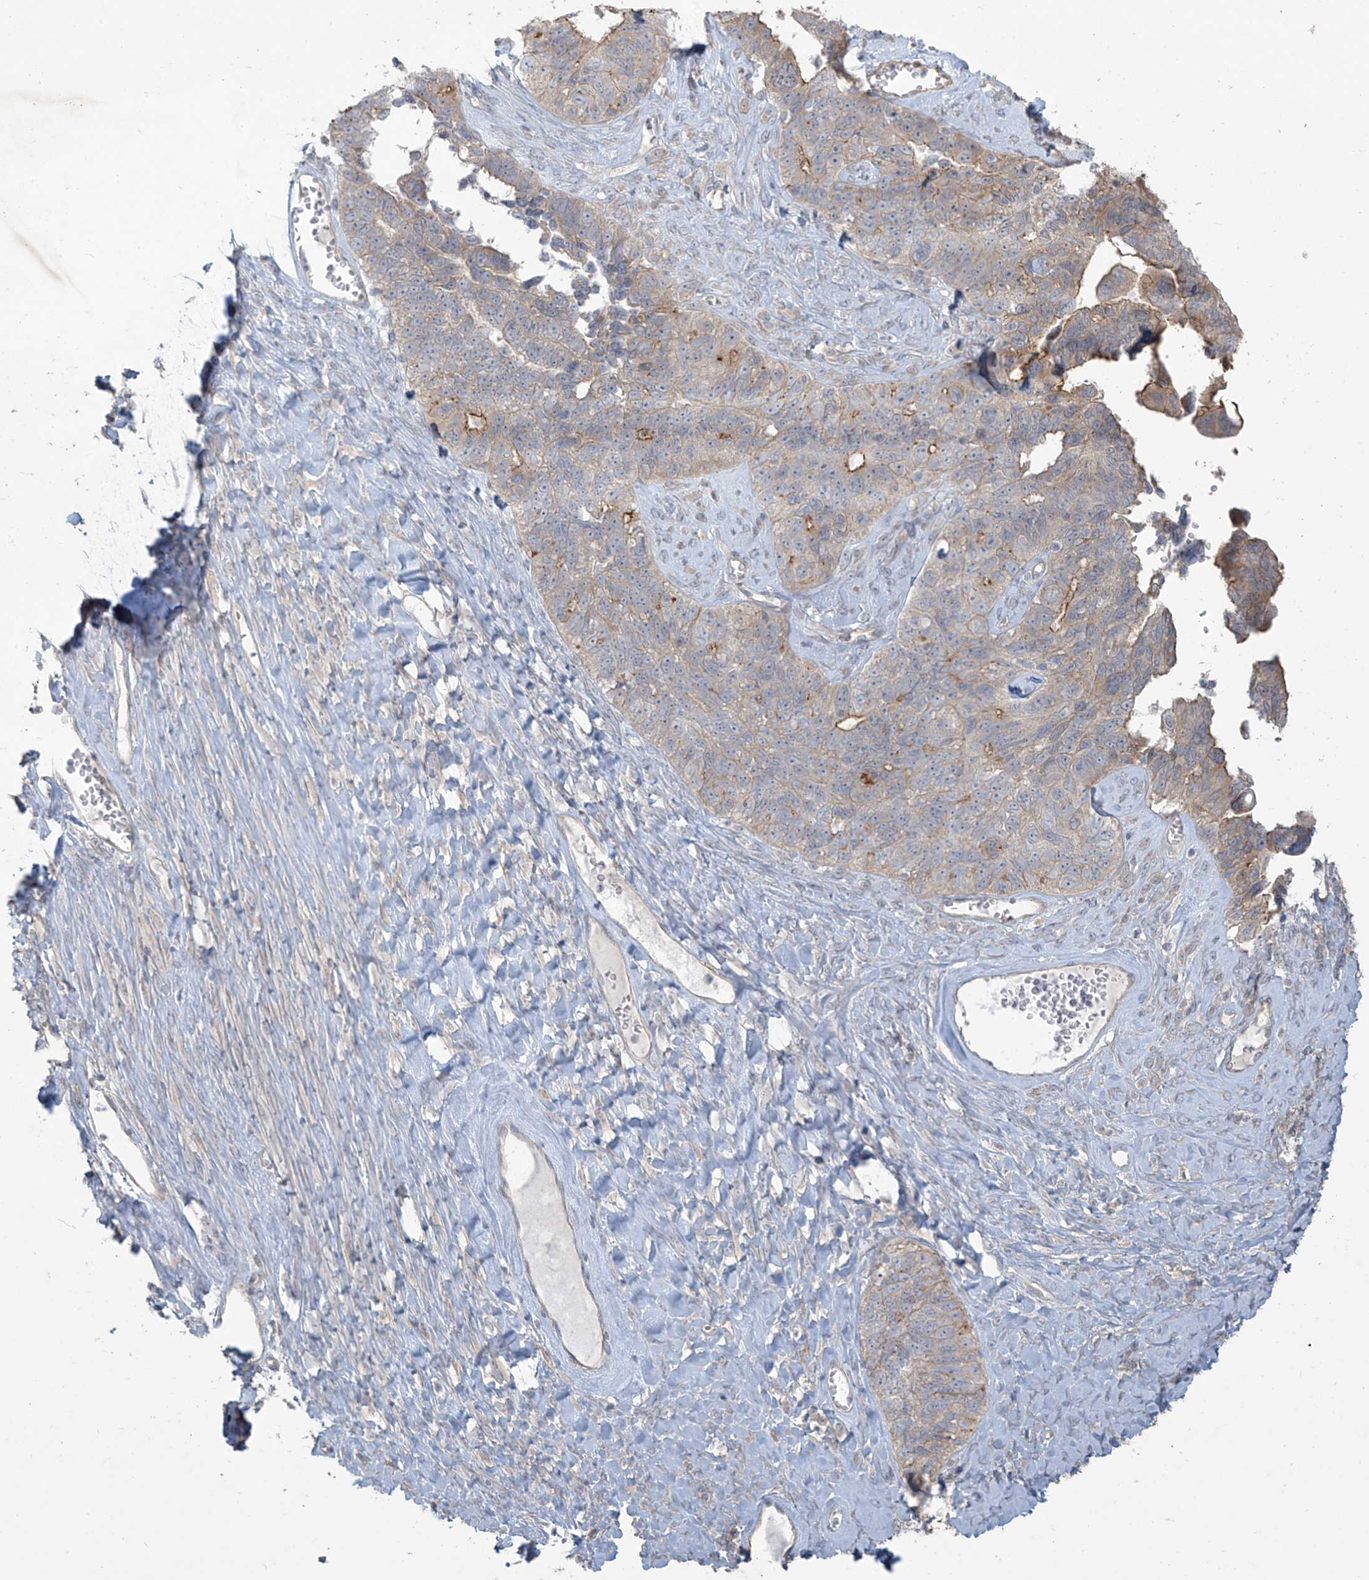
{"staining": {"intensity": "moderate", "quantity": "<25%", "location": "cytoplasmic/membranous"}, "tissue": "ovarian cancer", "cell_type": "Tumor cells", "image_type": "cancer", "snomed": [{"axis": "morphology", "description": "Cystadenocarcinoma, serous, NOS"}, {"axis": "topography", "description": "Ovary"}], "caption": "Serous cystadenocarcinoma (ovarian) stained for a protein reveals moderate cytoplasmic/membranous positivity in tumor cells.", "gene": "MAGIX", "patient": {"sex": "female", "age": 79}}